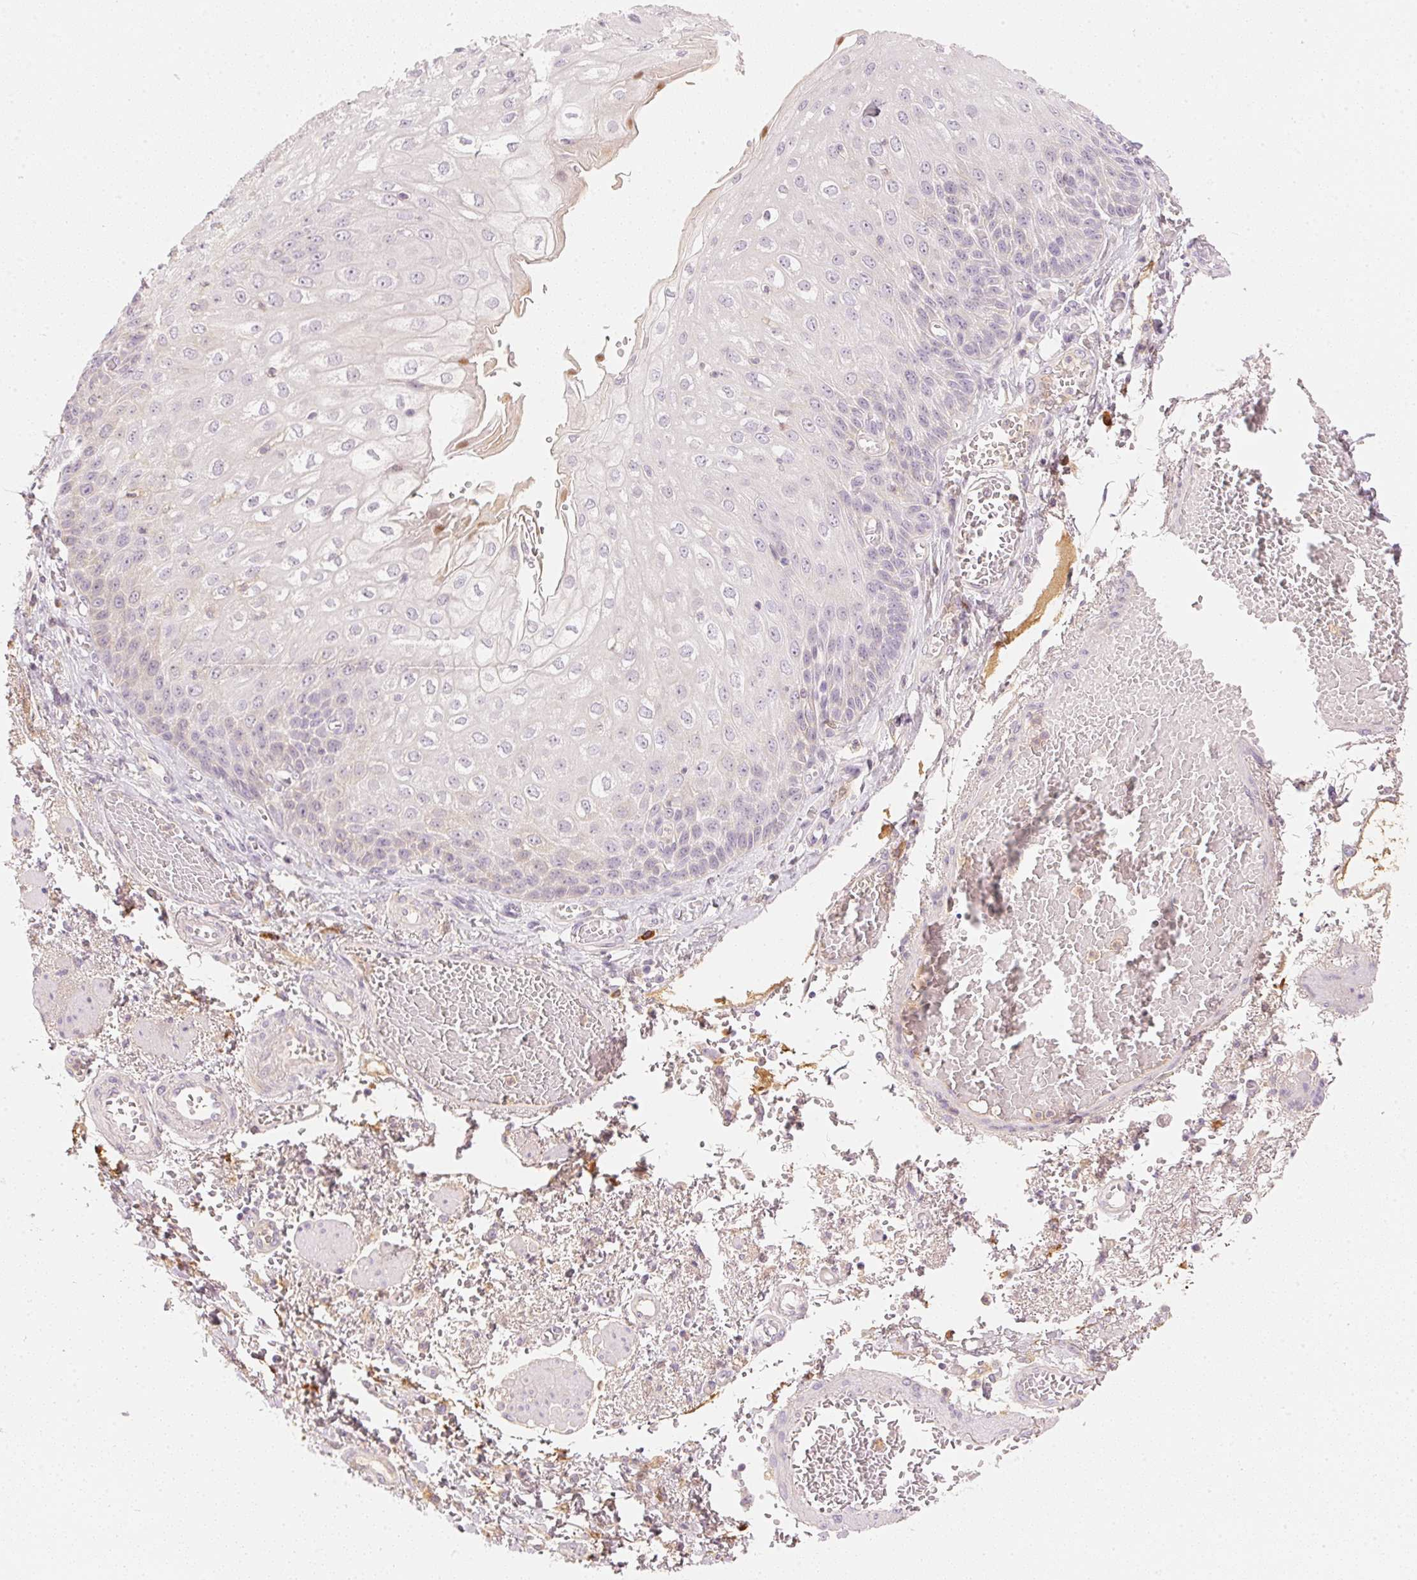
{"staining": {"intensity": "negative", "quantity": "none", "location": "none"}, "tissue": "esophagus", "cell_type": "Squamous epithelial cells", "image_type": "normal", "snomed": [{"axis": "morphology", "description": "Normal tissue, NOS"}, {"axis": "morphology", "description": "Adenocarcinoma, NOS"}, {"axis": "topography", "description": "Esophagus"}], "caption": "Squamous epithelial cells show no significant protein expression in benign esophagus.", "gene": "RMDN2", "patient": {"sex": "male", "age": 81}}